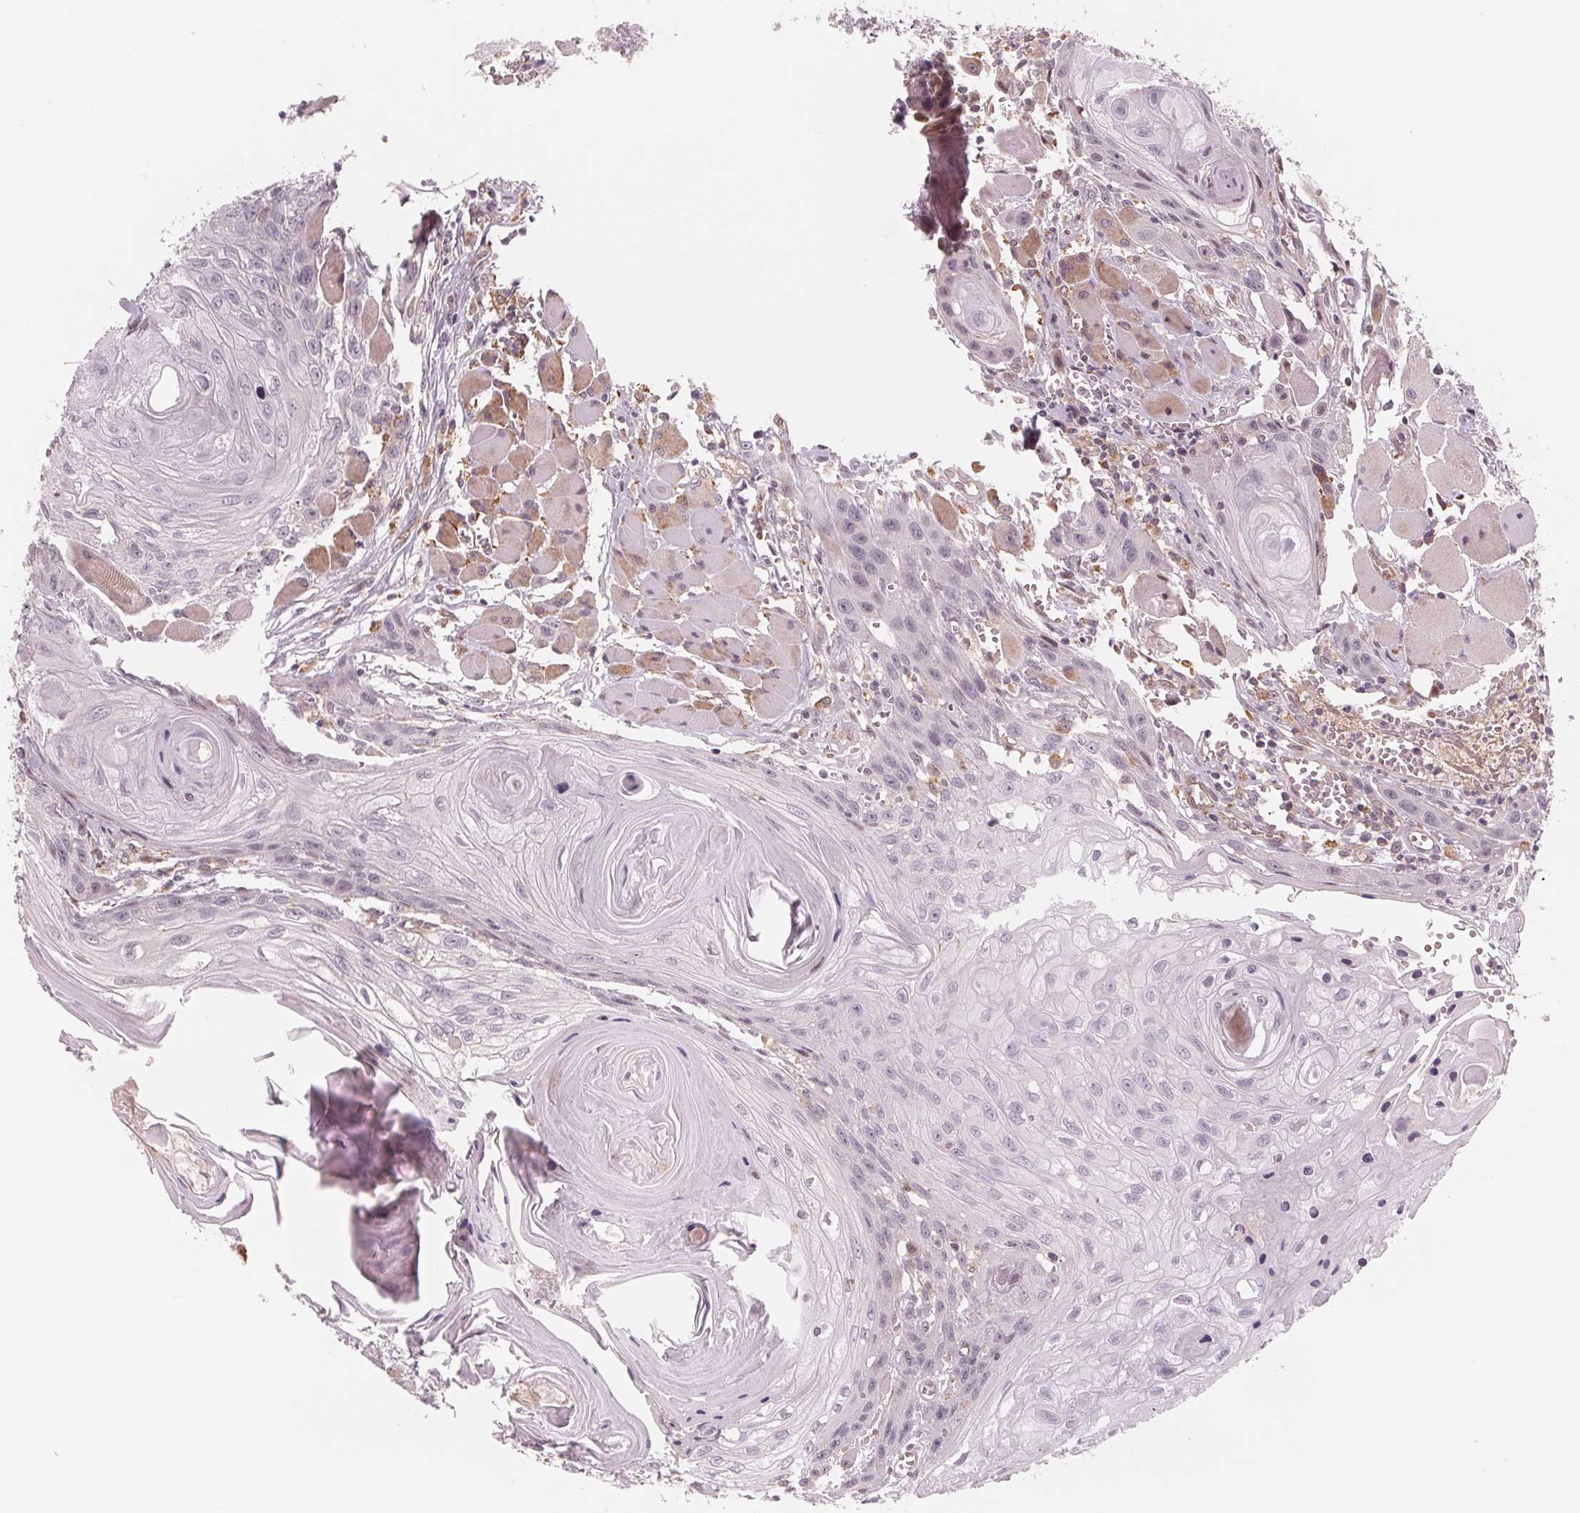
{"staining": {"intensity": "negative", "quantity": "none", "location": "none"}, "tissue": "head and neck cancer", "cell_type": "Tumor cells", "image_type": "cancer", "snomed": [{"axis": "morphology", "description": "Squamous cell carcinoma, NOS"}, {"axis": "topography", "description": "Oral tissue"}, {"axis": "topography", "description": "Head-Neck"}], "caption": "The IHC histopathology image has no significant staining in tumor cells of head and neck cancer (squamous cell carcinoma) tissue.", "gene": "IL9R", "patient": {"sex": "male", "age": 58}}